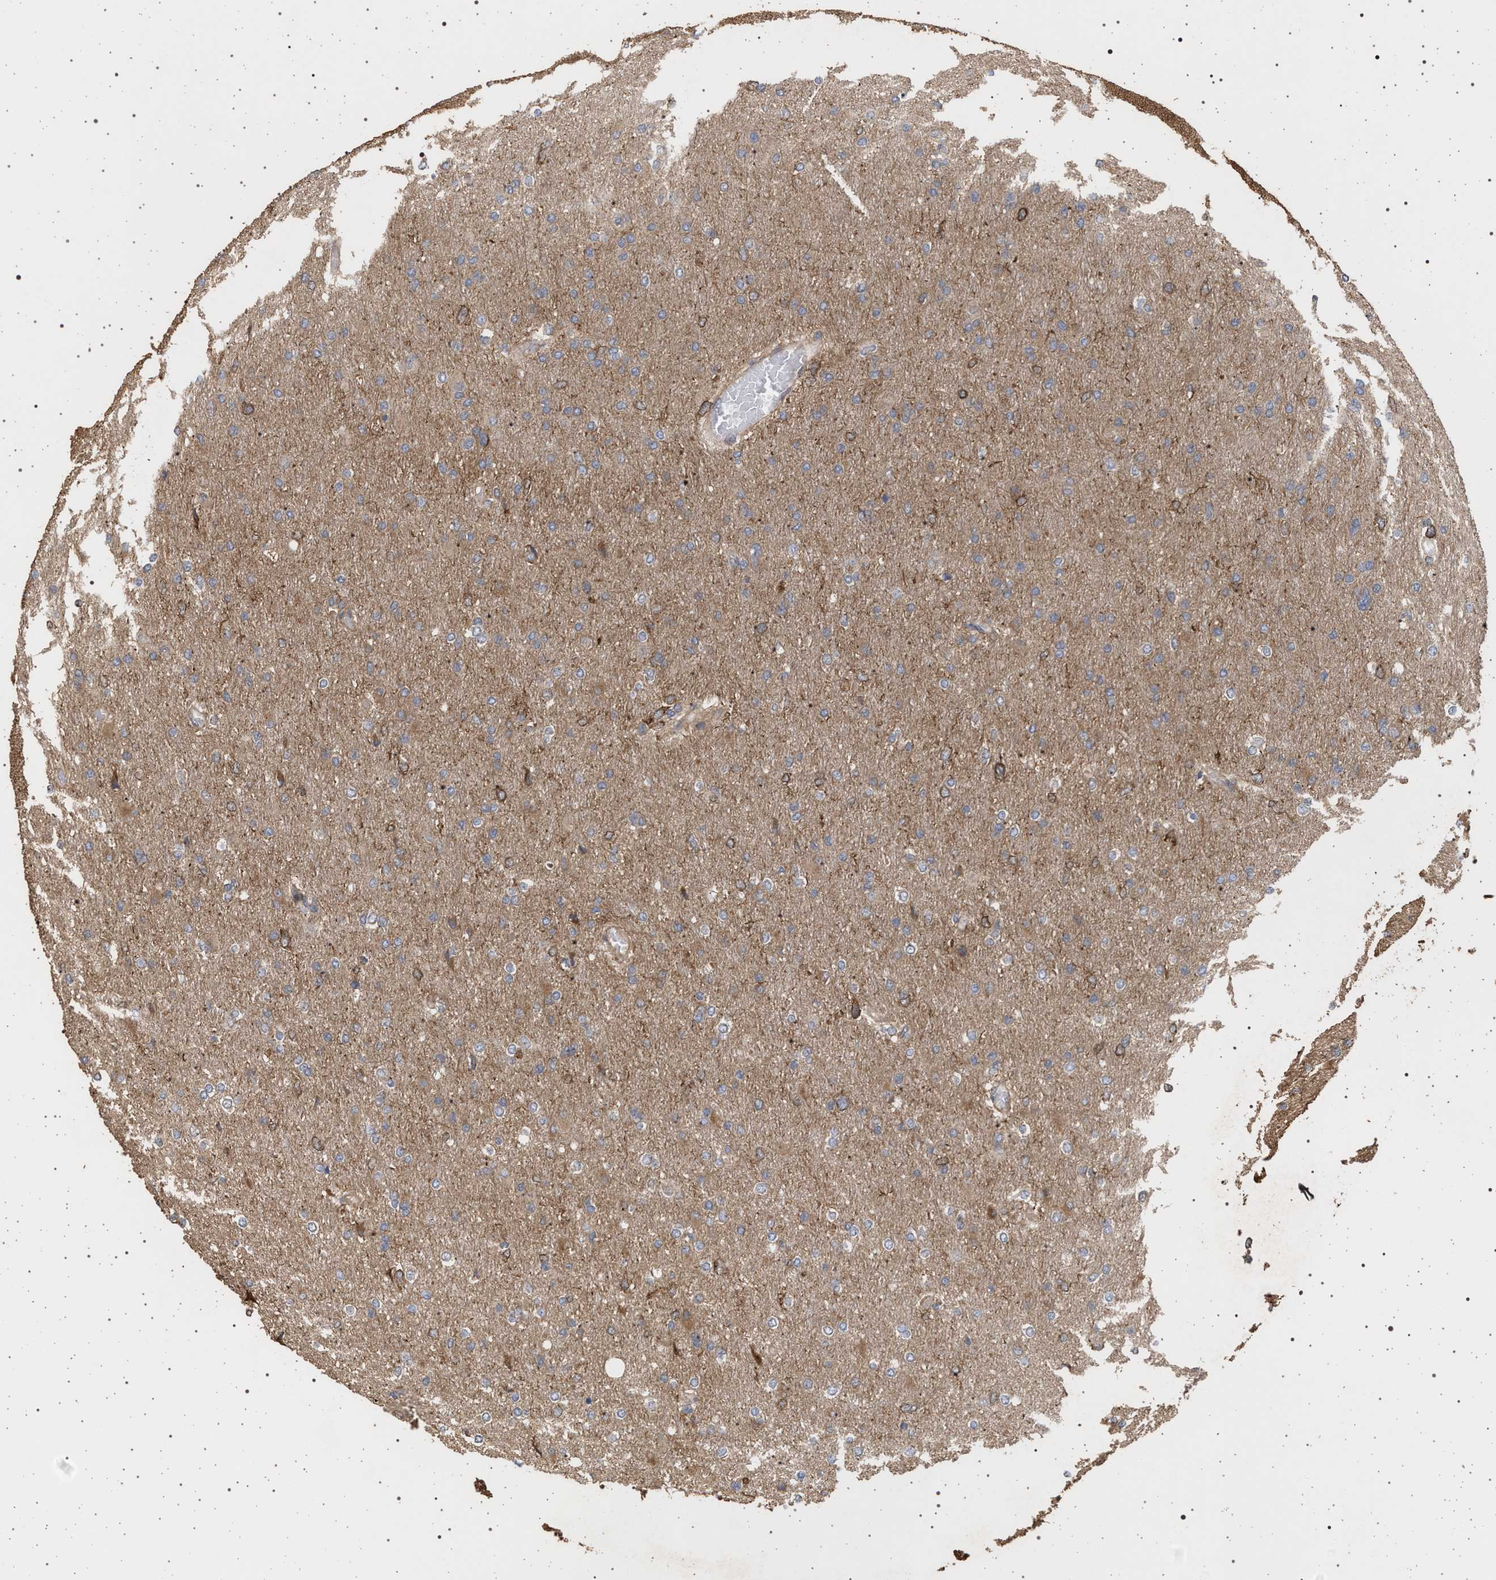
{"staining": {"intensity": "moderate", "quantity": "25%-75%", "location": "cytoplasmic/membranous"}, "tissue": "glioma", "cell_type": "Tumor cells", "image_type": "cancer", "snomed": [{"axis": "morphology", "description": "Glioma, malignant, High grade"}, {"axis": "topography", "description": "Cerebral cortex"}], "caption": "IHC (DAB (3,3'-diaminobenzidine)) staining of malignant glioma (high-grade) displays moderate cytoplasmic/membranous protein positivity in about 25%-75% of tumor cells.", "gene": "IFT20", "patient": {"sex": "female", "age": 36}}